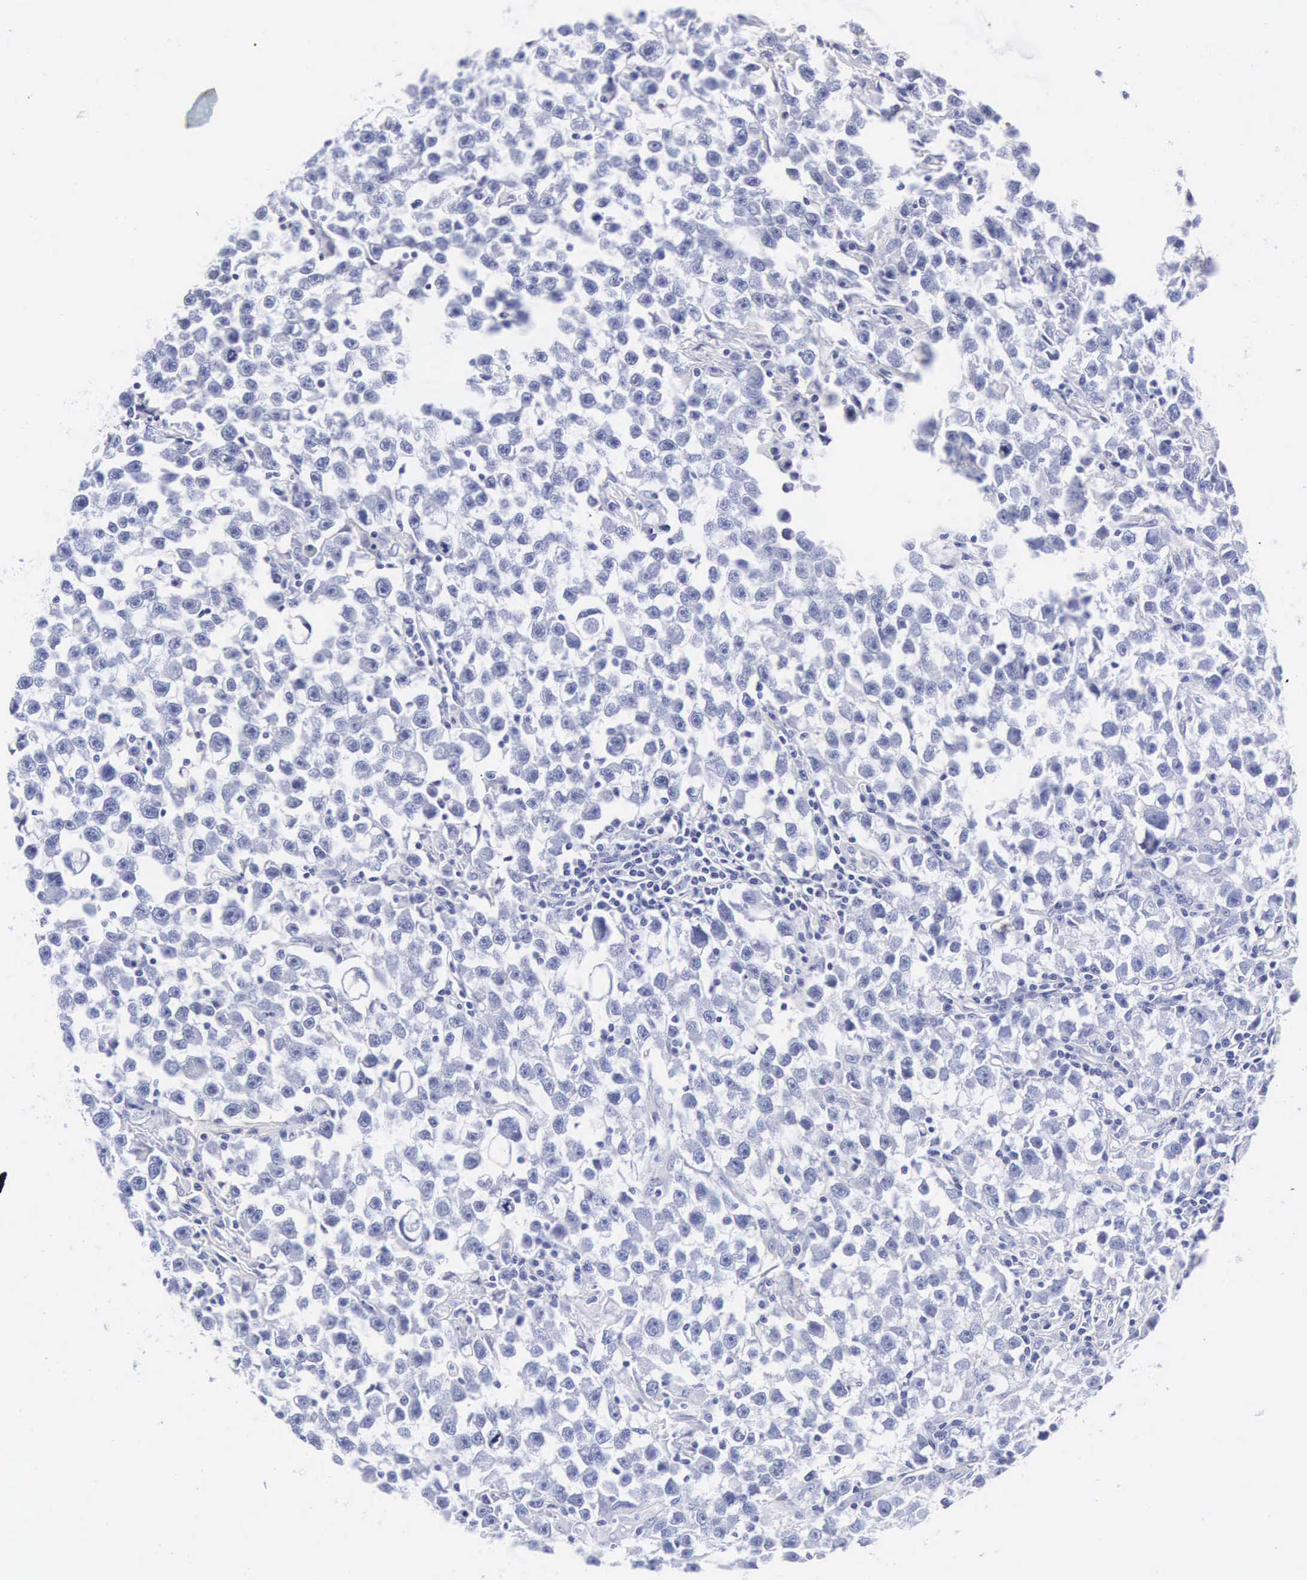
{"staining": {"intensity": "negative", "quantity": "none", "location": "none"}, "tissue": "testis cancer", "cell_type": "Tumor cells", "image_type": "cancer", "snomed": [{"axis": "morphology", "description": "Seminoma, NOS"}, {"axis": "topography", "description": "Testis"}], "caption": "DAB immunohistochemical staining of testis cancer (seminoma) reveals no significant staining in tumor cells.", "gene": "INS", "patient": {"sex": "male", "age": 33}}